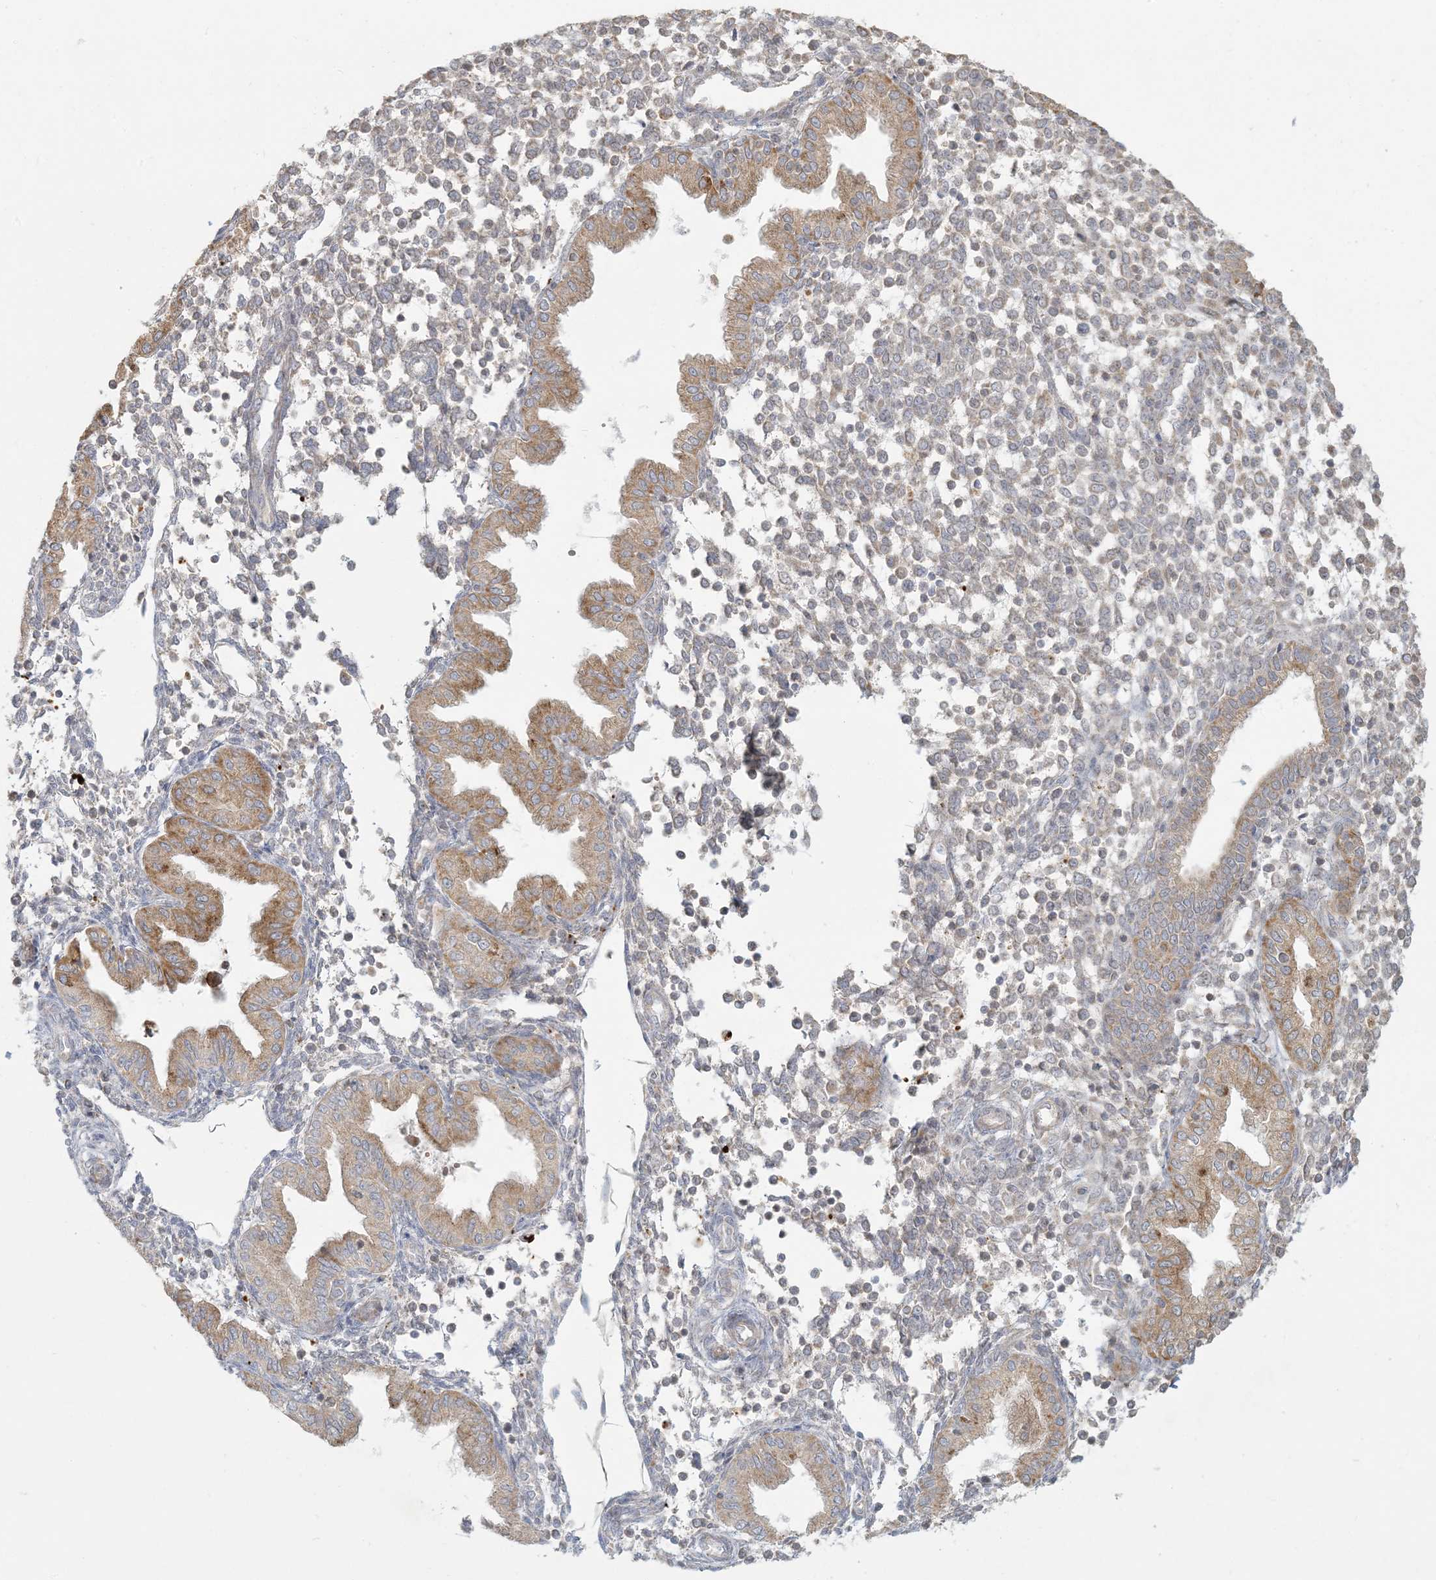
{"staining": {"intensity": "weak", "quantity": "25%-75%", "location": "cytoplasmic/membranous"}, "tissue": "endometrium", "cell_type": "Cells in endometrial stroma", "image_type": "normal", "snomed": [{"axis": "morphology", "description": "Normal tissue, NOS"}, {"axis": "topography", "description": "Endometrium"}], "caption": "Immunohistochemical staining of benign endometrium exhibits low levels of weak cytoplasmic/membranous staining in approximately 25%-75% of cells in endometrial stroma.", "gene": "MCAT", "patient": {"sex": "female", "age": 53}}